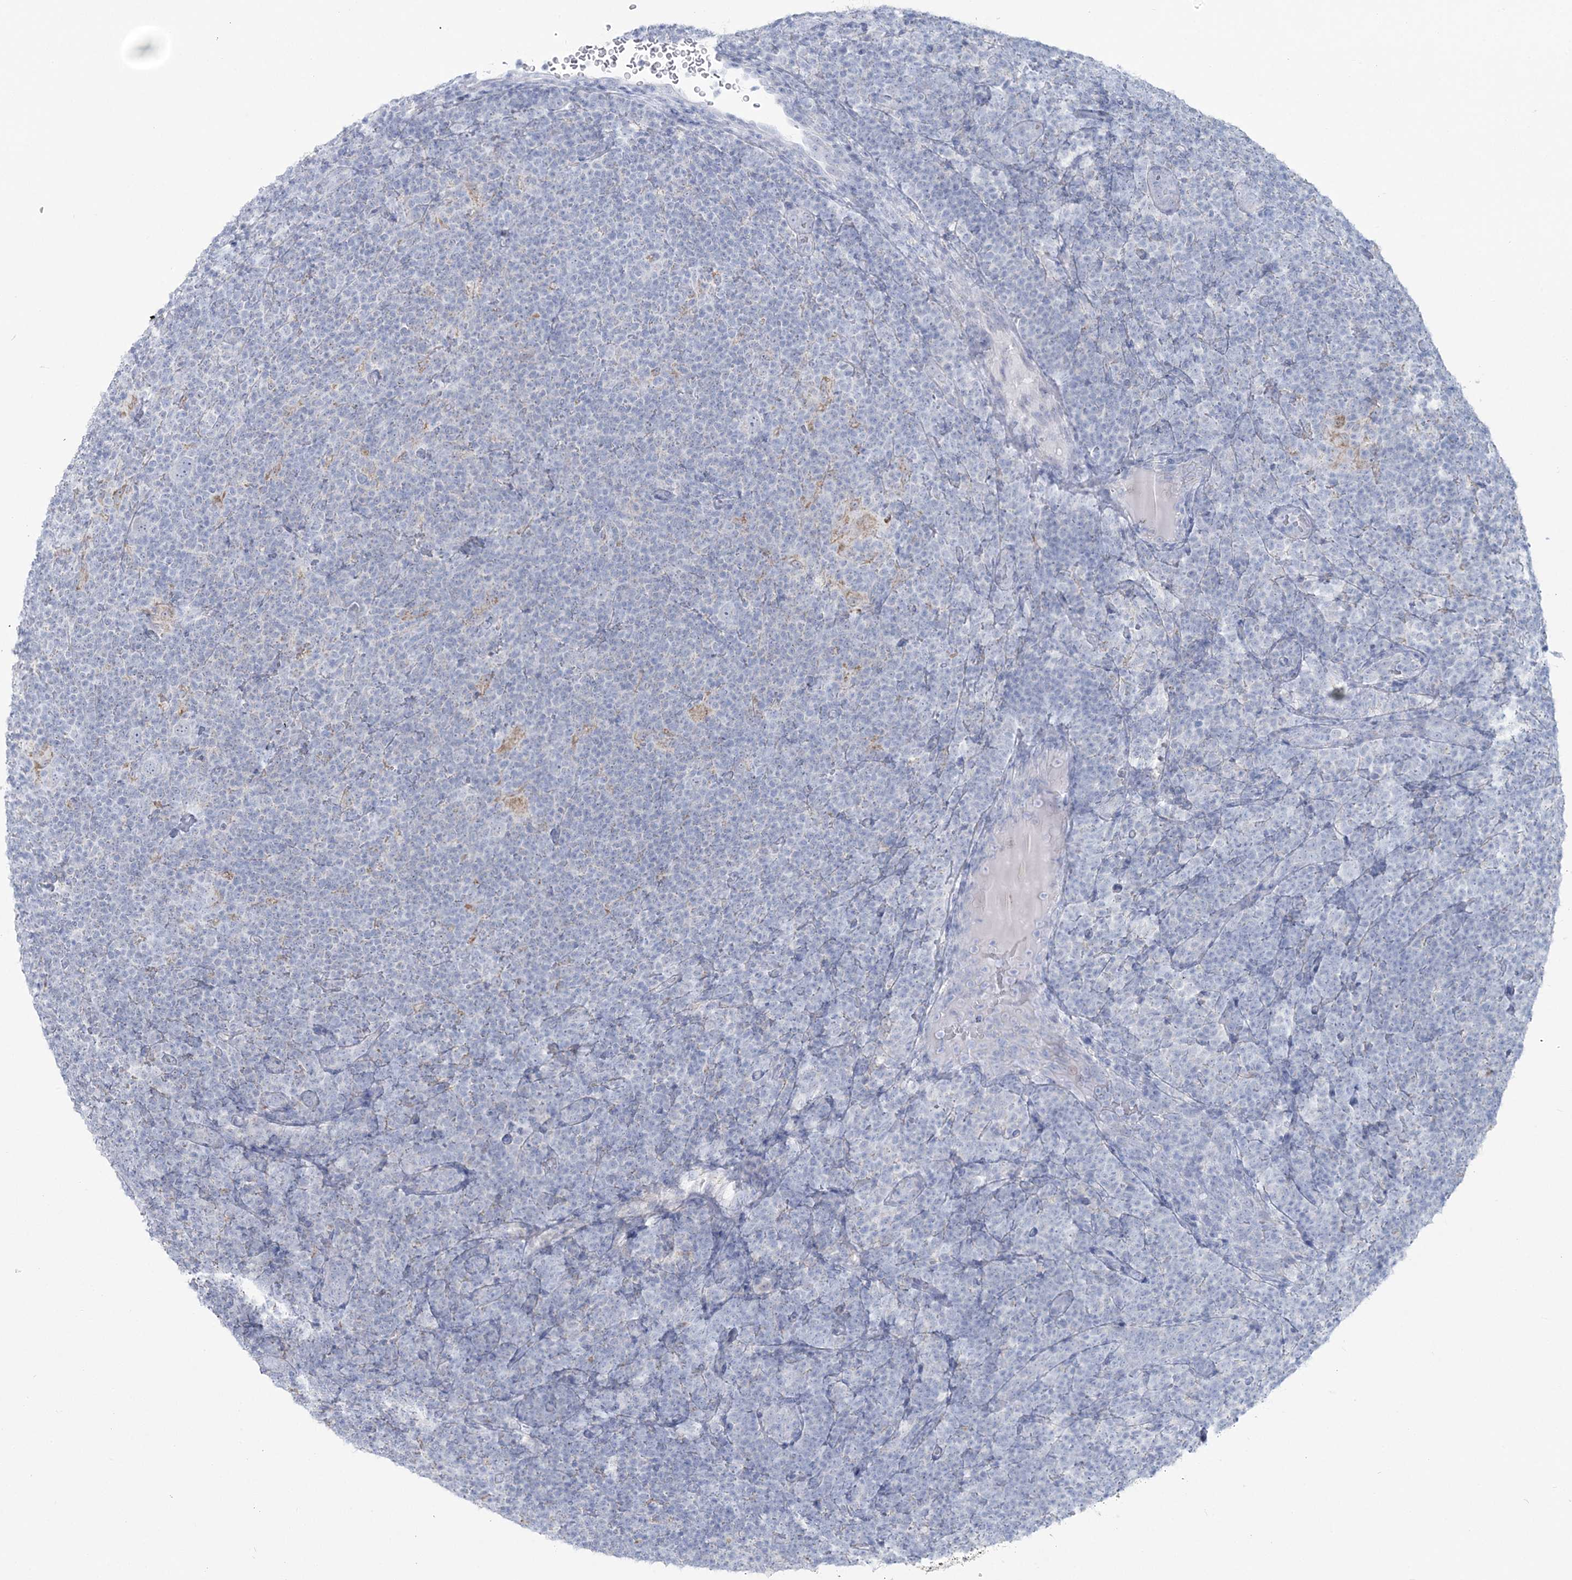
{"staining": {"intensity": "negative", "quantity": "none", "location": "none"}, "tissue": "lymphoma", "cell_type": "Tumor cells", "image_type": "cancer", "snomed": [{"axis": "morphology", "description": "Hodgkin's disease, NOS"}, {"axis": "topography", "description": "Lymph node"}], "caption": "The photomicrograph shows no significant positivity in tumor cells of lymphoma.", "gene": "ZNF843", "patient": {"sex": "female", "age": 57}}